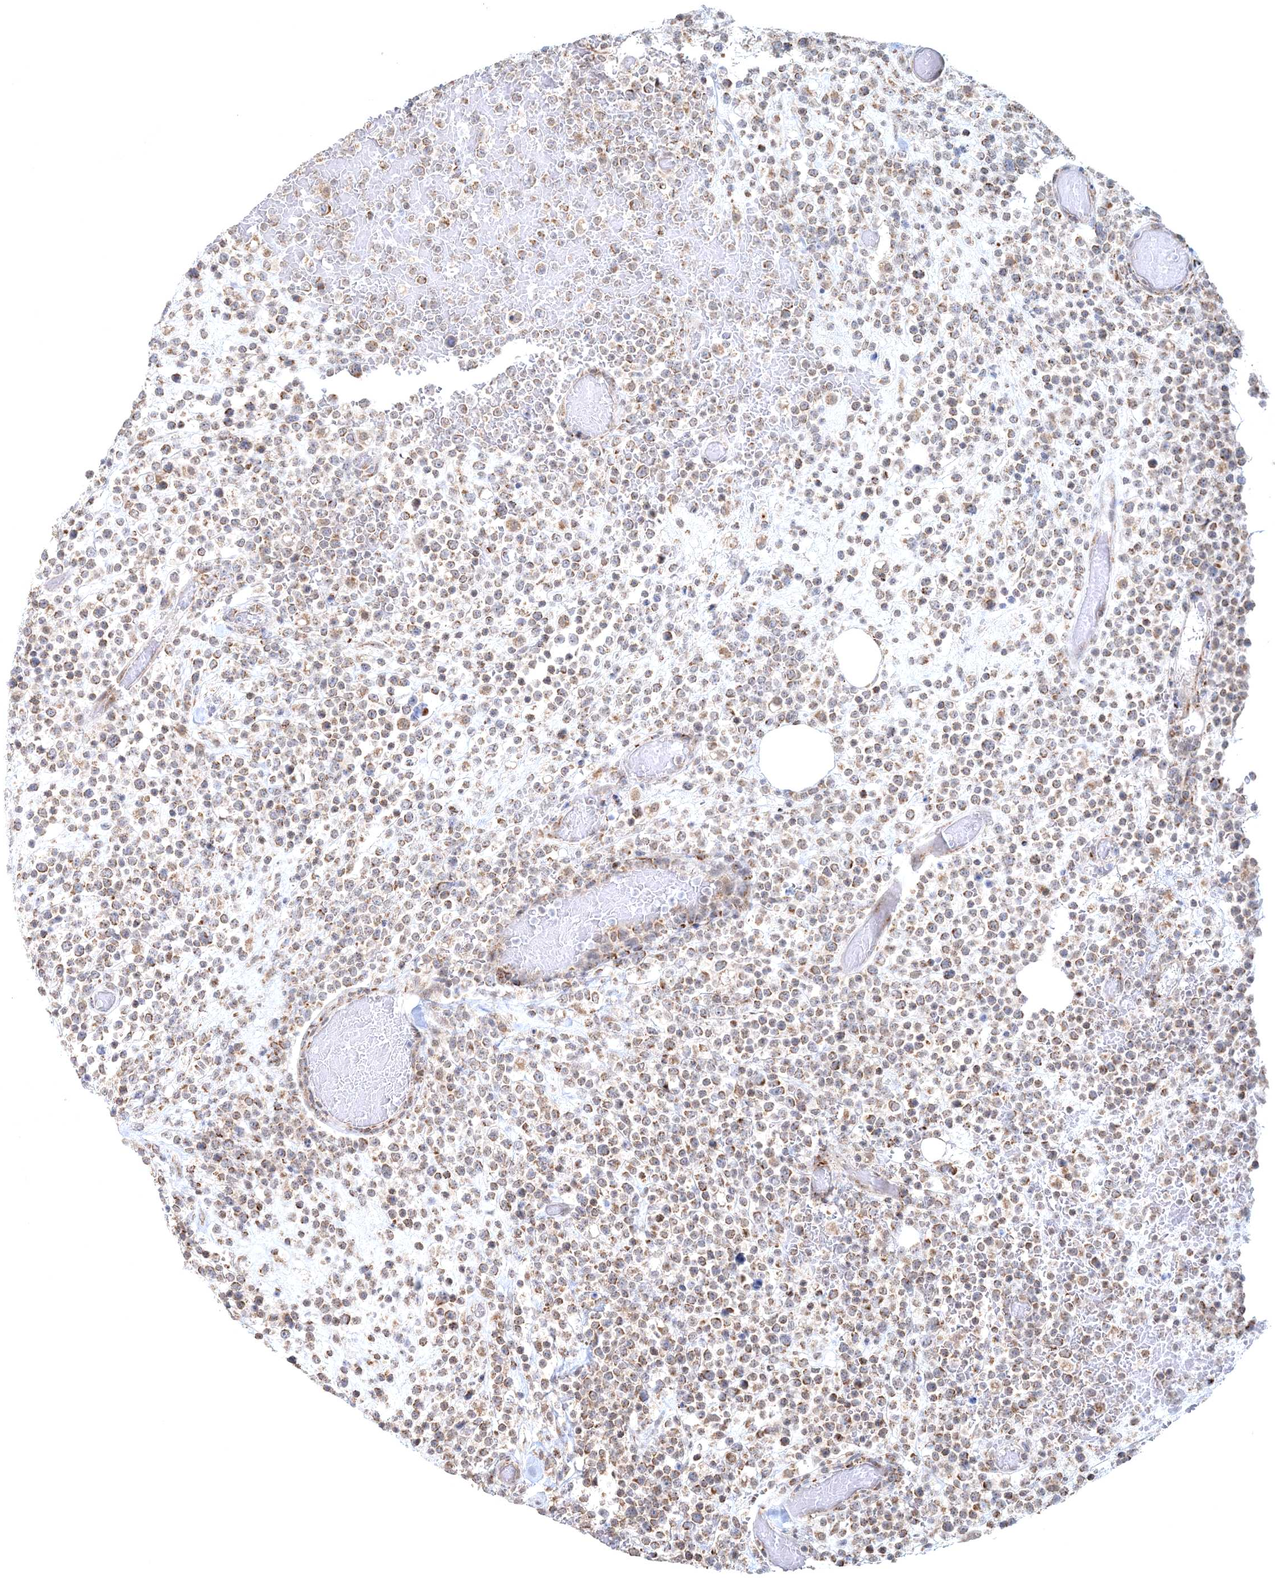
{"staining": {"intensity": "weak", "quantity": ">75%", "location": "cytoplasmic/membranous"}, "tissue": "lymphoma", "cell_type": "Tumor cells", "image_type": "cancer", "snomed": [{"axis": "morphology", "description": "Malignant lymphoma, non-Hodgkin's type, High grade"}, {"axis": "topography", "description": "Colon"}], "caption": "Protein staining of high-grade malignant lymphoma, non-Hodgkin's type tissue demonstrates weak cytoplasmic/membranous expression in approximately >75% of tumor cells.", "gene": "RNF150", "patient": {"sex": "female", "age": 53}}